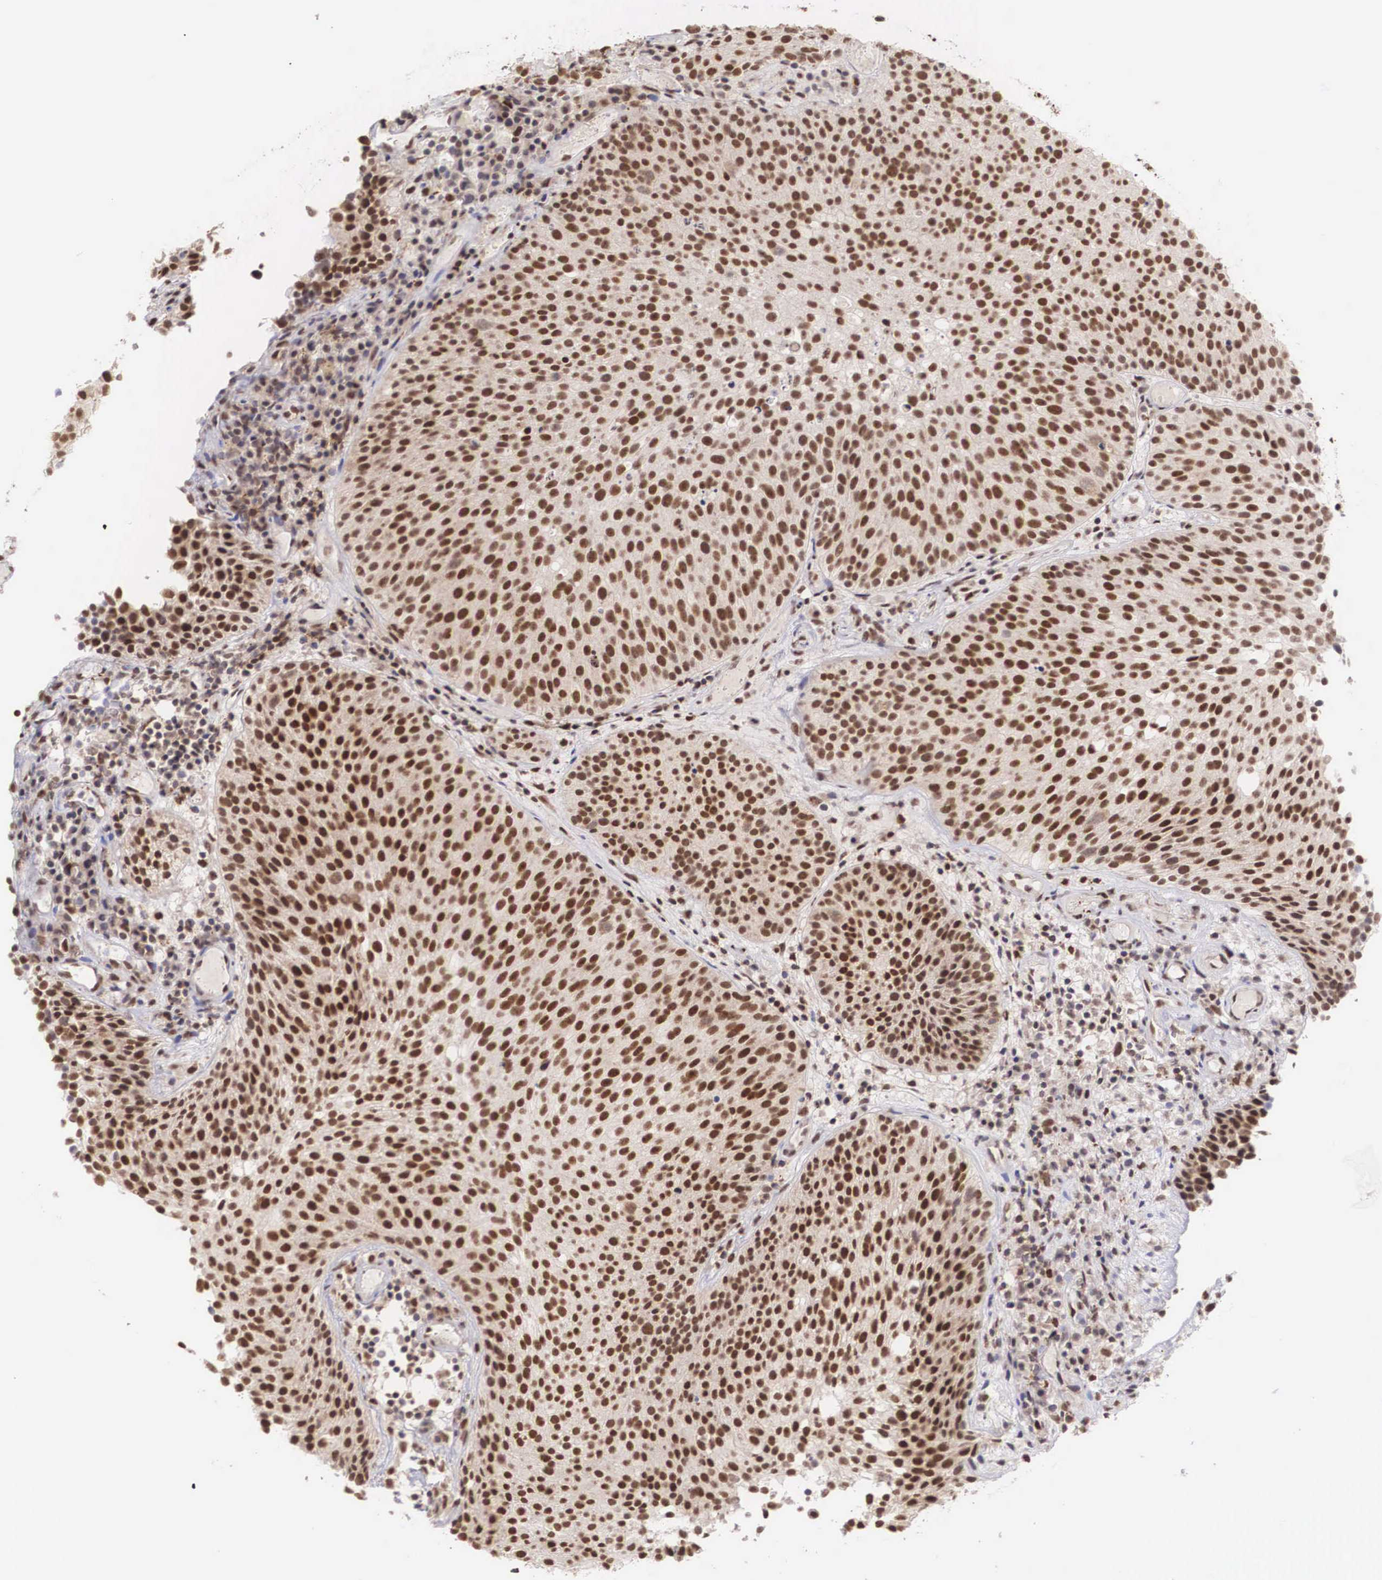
{"staining": {"intensity": "strong", "quantity": ">75%", "location": "nuclear"}, "tissue": "urothelial cancer", "cell_type": "Tumor cells", "image_type": "cancer", "snomed": [{"axis": "morphology", "description": "Urothelial carcinoma, Low grade"}, {"axis": "topography", "description": "Urinary bladder"}], "caption": "Immunohistochemical staining of human urothelial carcinoma (low-grade) exhibits high levels of strong nuclear expression in approximately >75% of tumor cells. The protein is shown in brown color, while the nuclei are stained blue.", "gene": "HTATSF1", "patient": {"sex": "male", "age": 85}}